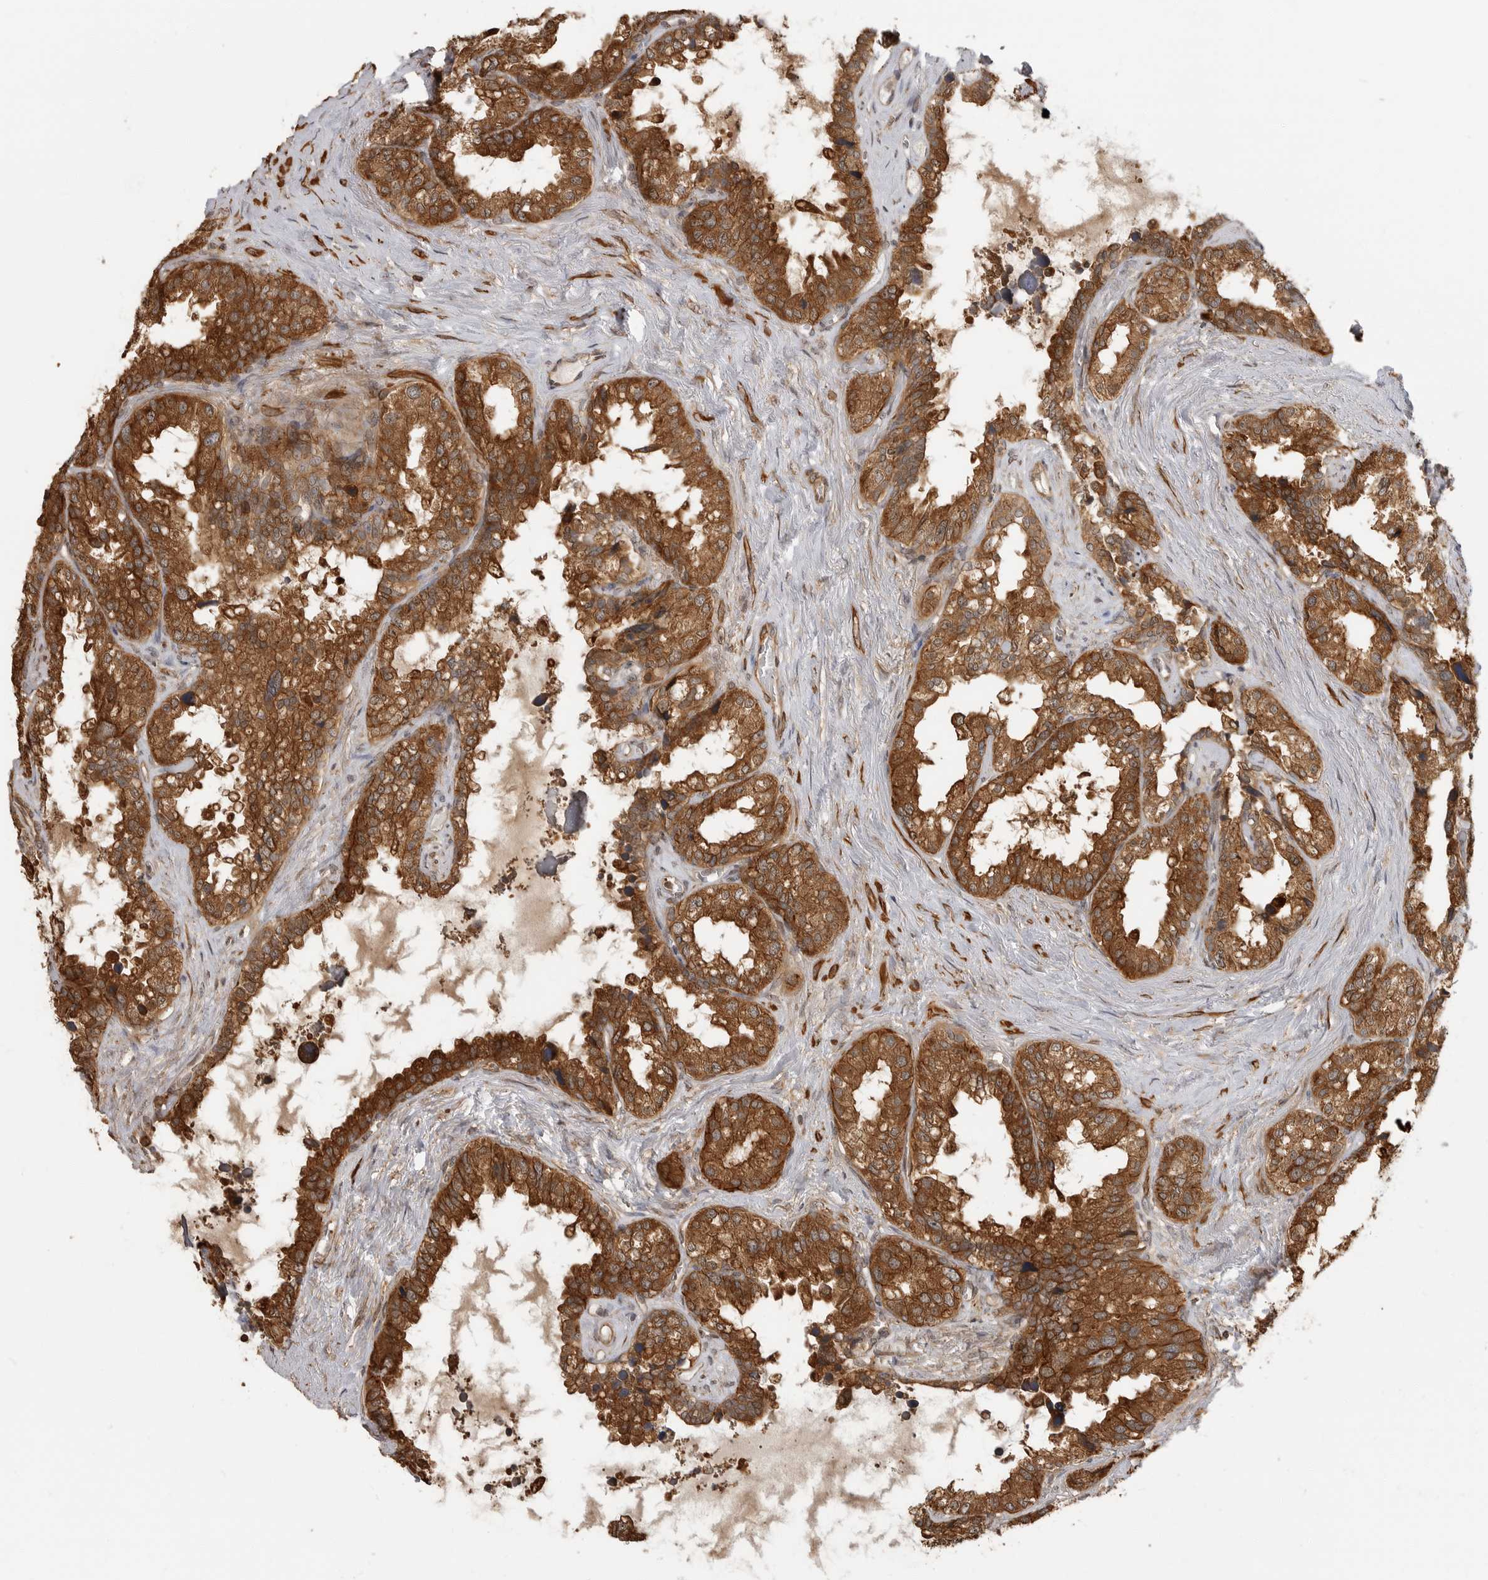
{"staining": {"intensity": "moderate", "quantity": ">75%", "location": "cytoplasmic/membranous"}, "tissue": "seminal vesicle", "cell_type": "Glandular cells", "image_type": "normal", "snomed": [{"axis": "morphology", "description": "Normal tissue, NOS"}, {"axis": "topography", "description": "Seminal veicle"}], "caption": "This micrograph exhibits immunohistochemistry (IHC) staining of normal seminal vesicle, with medium moderate cytoplasmic/membranous expression in about >75% of glandular cells.", "gene": "ERN1", "patient": {"sex": "male", "age": 80}}